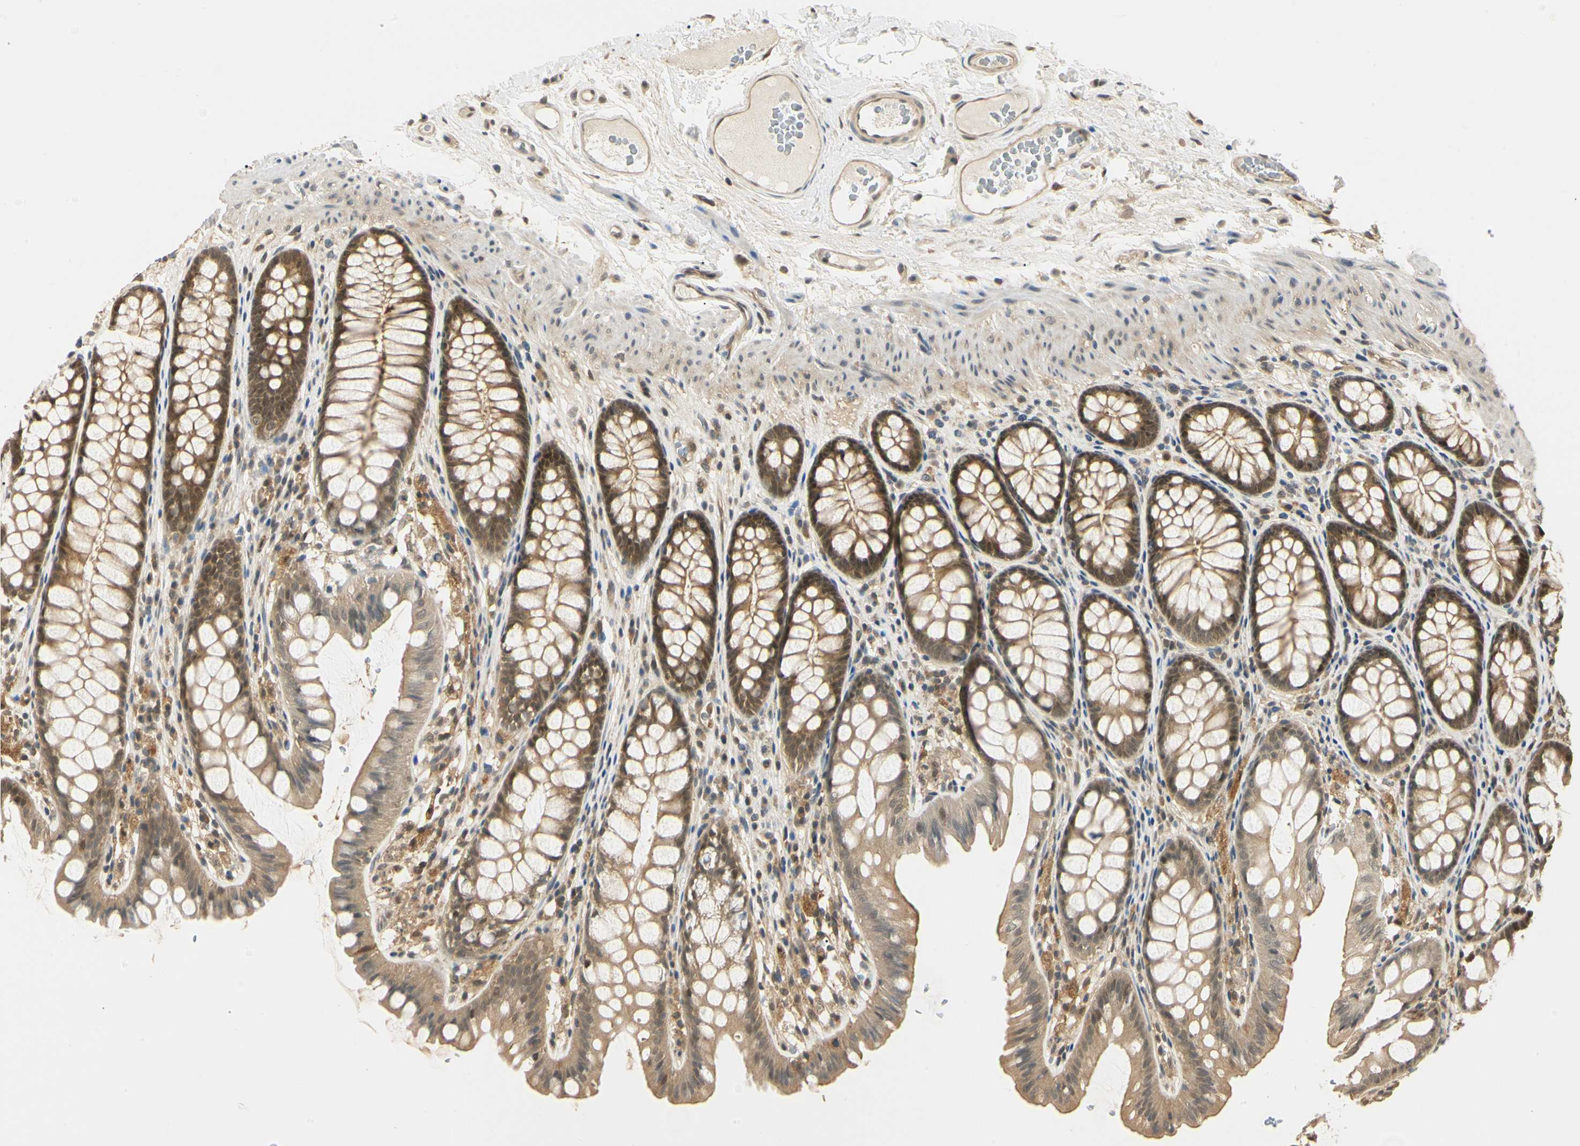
{"staining": {"intensity": "moderate", "quantity": ">75%", "location": "cytoplasmic/membranous,nuclear"}, "tissue": "colon", "cell_type": "Endothelial cells", "image_type": "normal", "snomed": [{"axis": "morphology", "description": "Normal tissue, NOS"}, {"axis": "topography", "description": "Colon"}], "caption": "DAB (3,3'-diaminobenzidine) immunohistochemical staining of normal colon shows moderate cytoplasmic/membranous,nuclear protein staining in about >75% of endothelial cells.", "gene": "UBE2Z", "patient": {"sex": "female", "age": 55}}